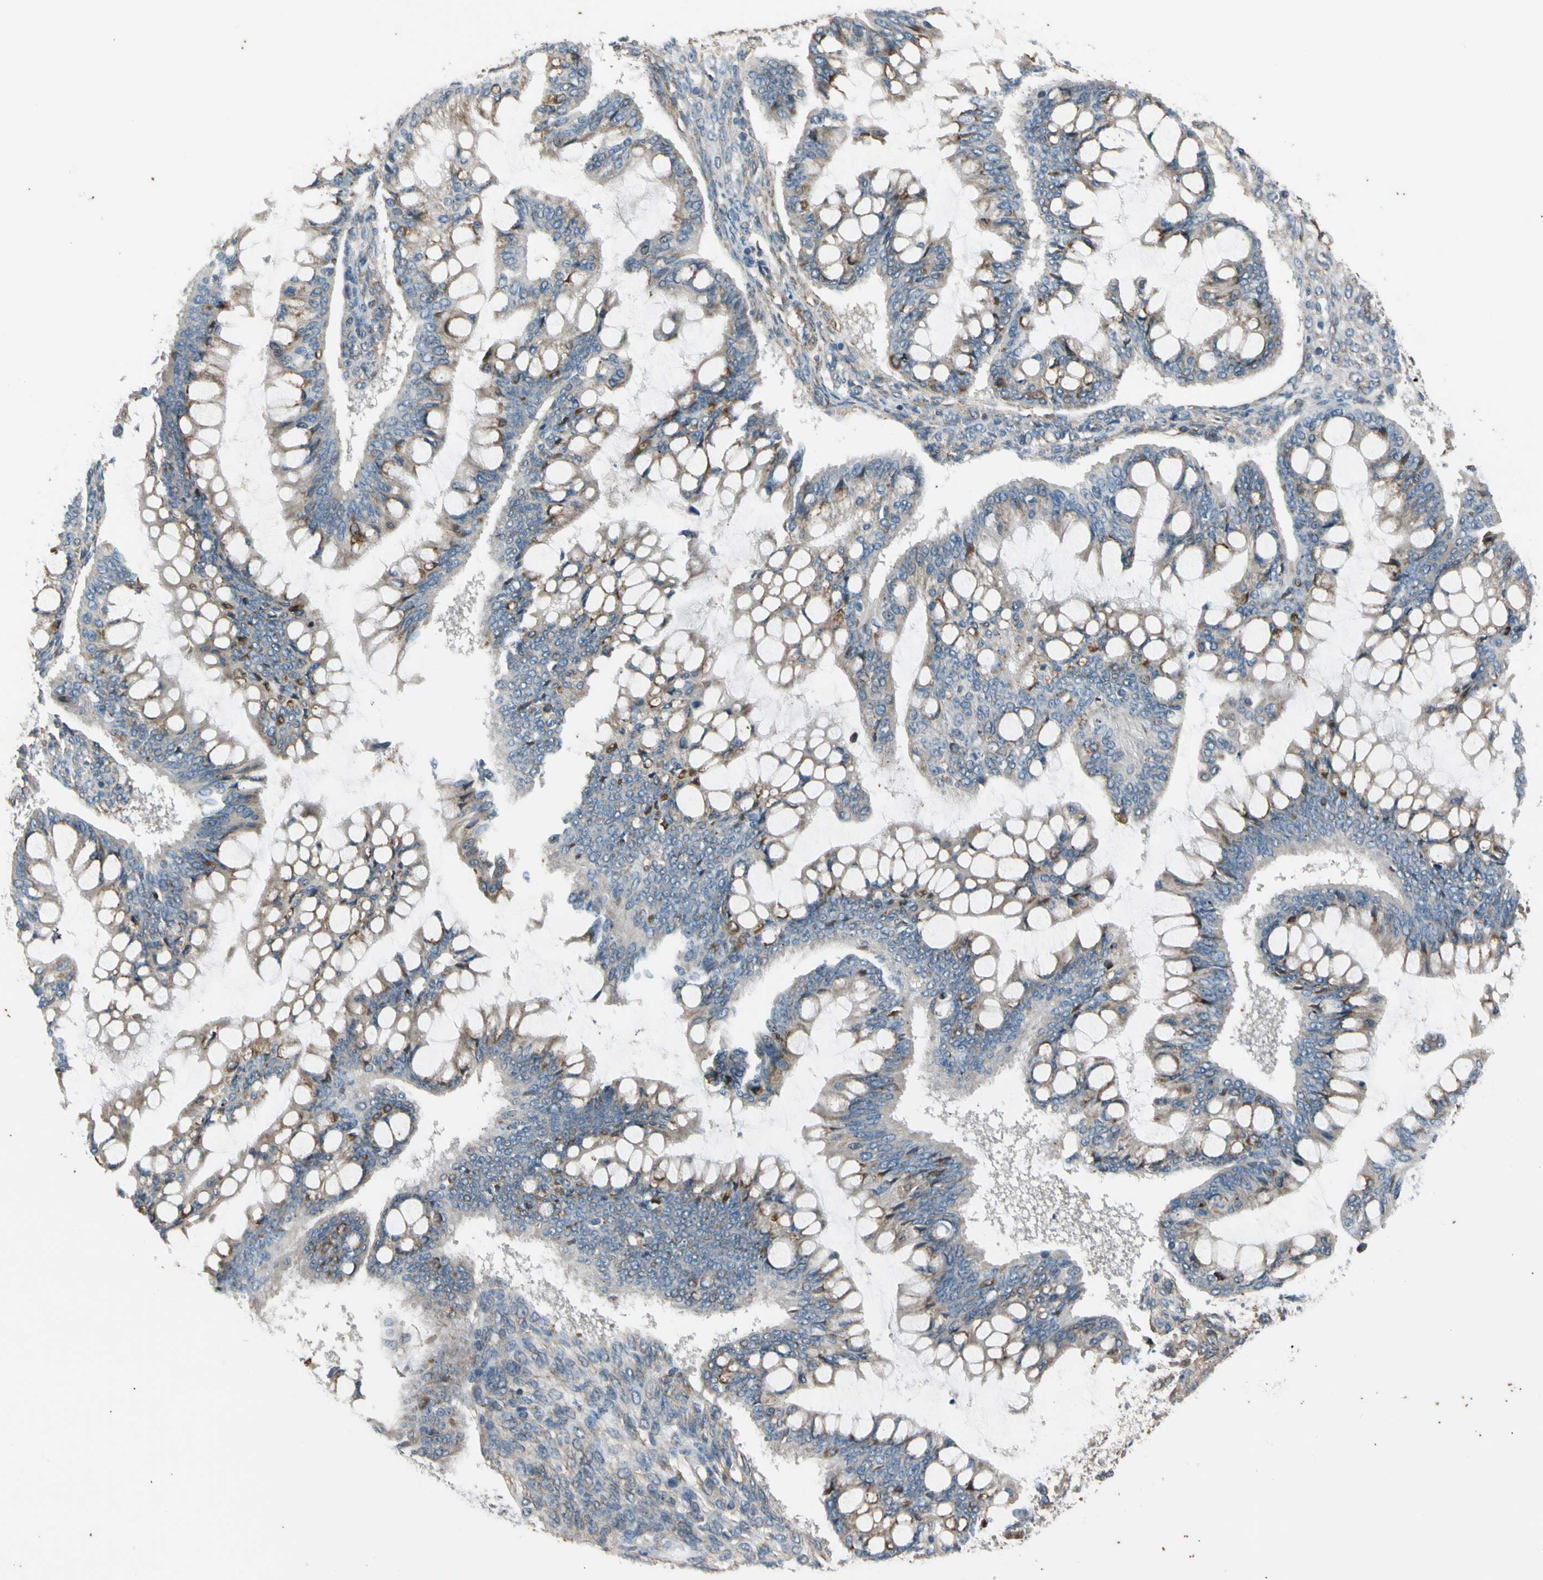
{"staining": {"intensity": "weak", "quantity": ">75%", "location": "cytoplasmic/membranous"}, "tissue": "ovarian cancer", "cell_type": "Tumor cells", "image_type": "cancer", "snomed": [{"axis": "morphology", "description": "Cystadenocarcinoma, mucinous, NOS"}, {"axis": "topography", "description": "Ovary"}], "caption": "The histopathology image demonstrates a brown stain indicating the presence of a protein in the cytoplasmic/membranous of tumor cells in mucinous cystadenocarcinoma (ovarian).", "gene": "LIMK2", "patient": {"sex": "female", "age": 73}}